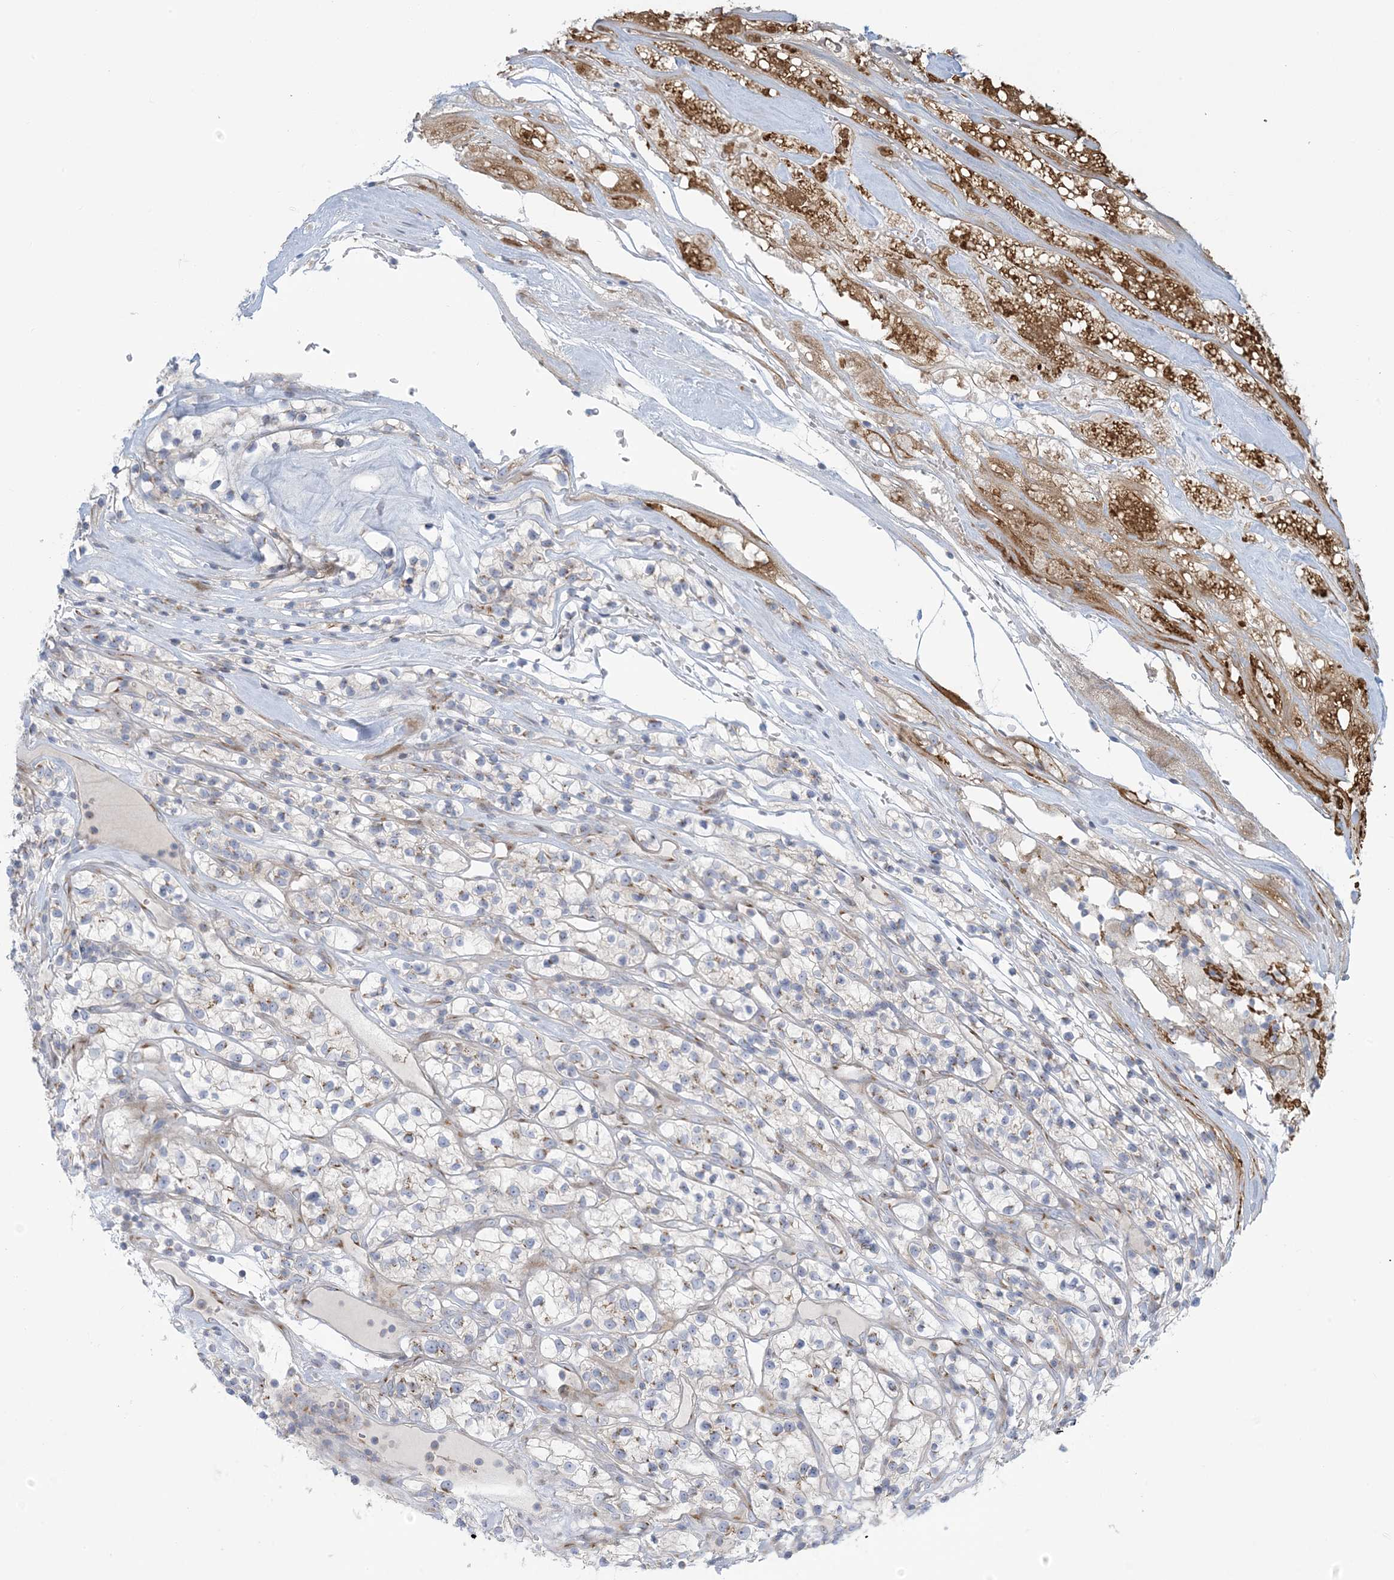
{"staining": {"intensity": "weak", "quantity": "25%-75%", "location": "cytoplasmic/membranous"}, "tissue": "renal cancer", "cell_type": "Tumor cells", "image_type": "cancer", "snomed": [{"axis": "morphology", "description": "Adenocarcinoma, NOS"}, {"axis": "topography", "description": "Kidney"}], "caption": "A photomicrograph of adenocarcinoma (renal) stained for a protein reveals weak cytoplasmic/membranous brown staining in tumor cells.", "gene": "AFTPH", "patient": {"sex": "female", "age": 57}}